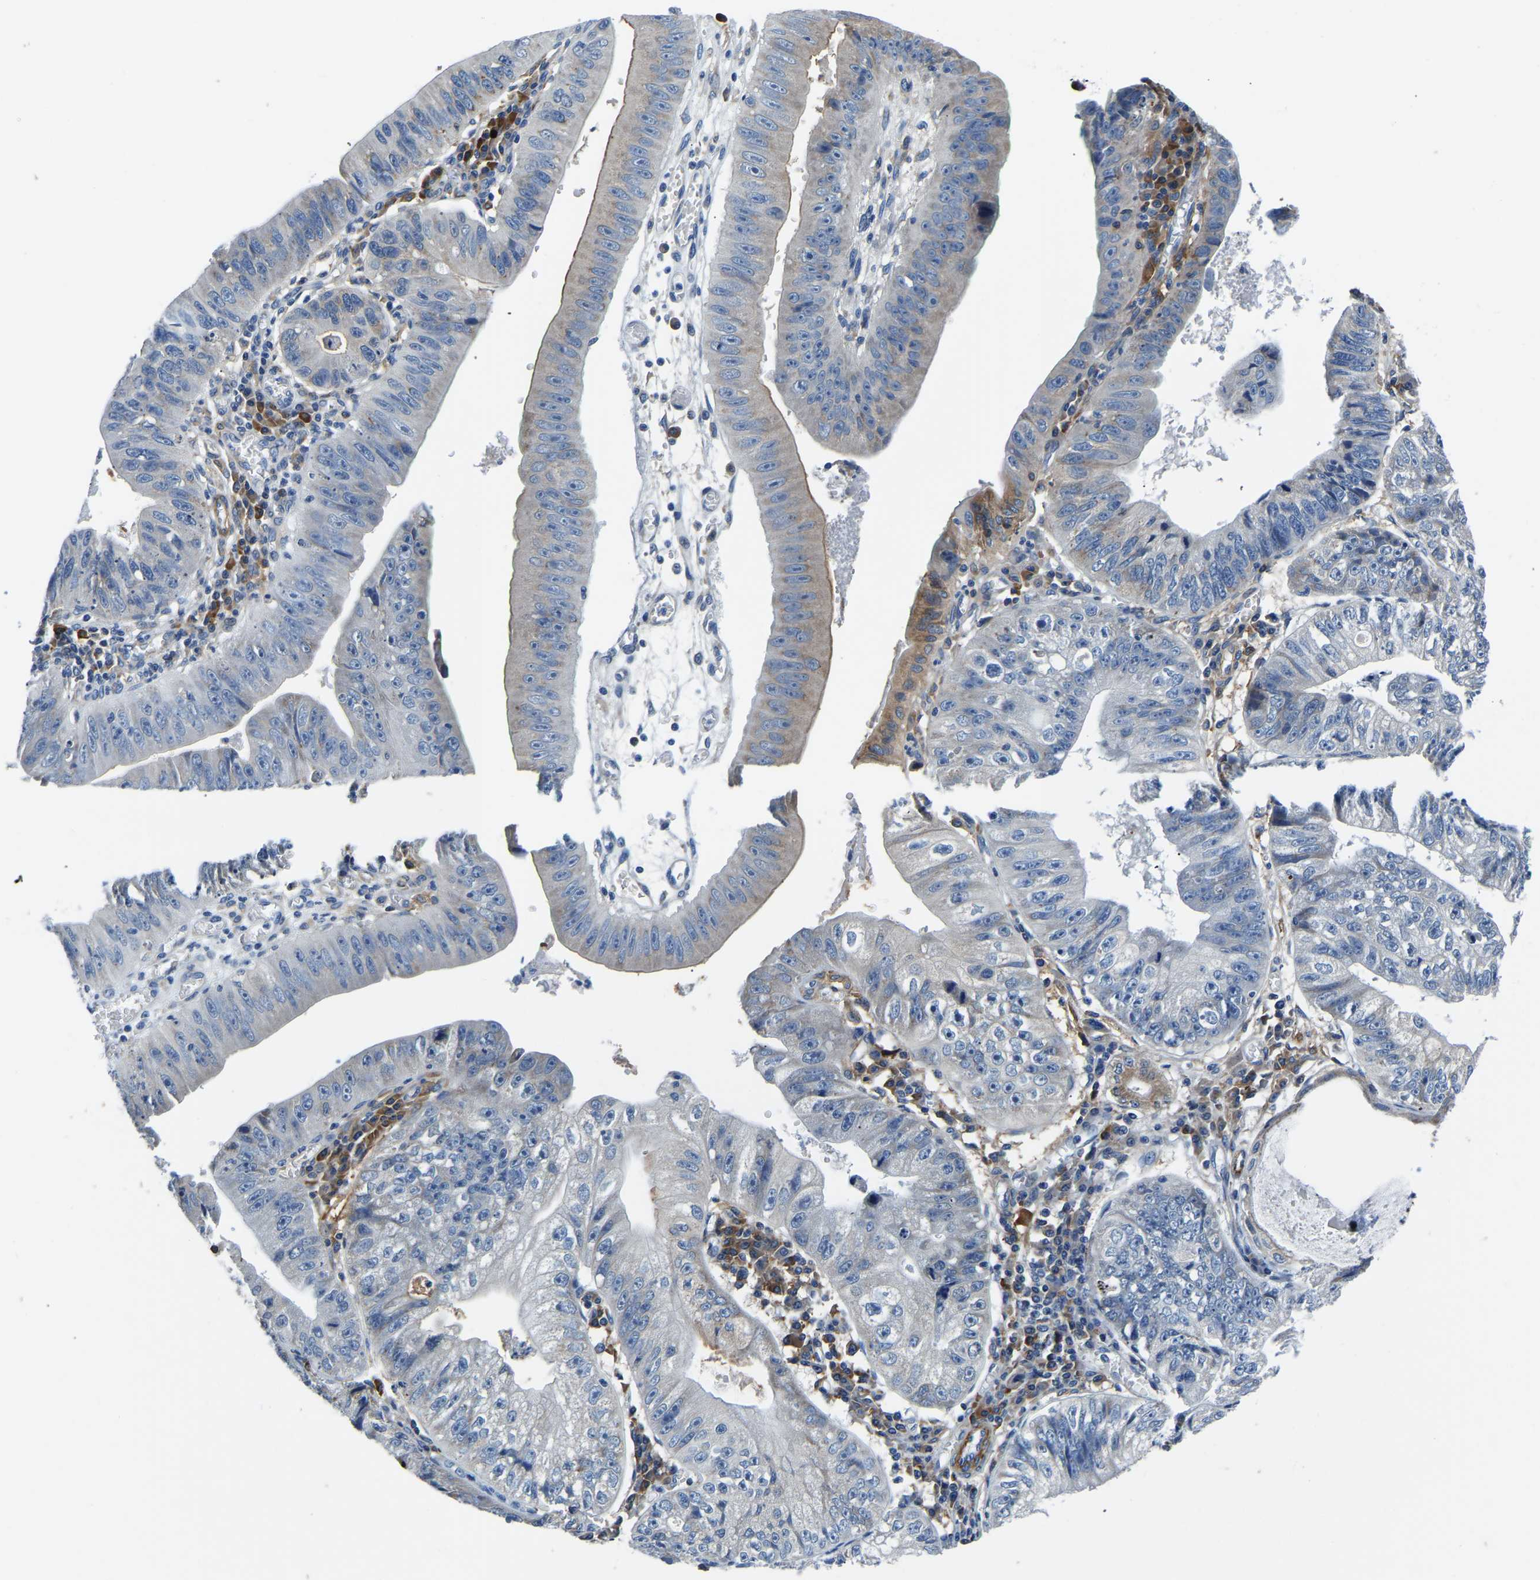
{"staining": {"intensity": "weak", "quantity": "<25%", "location": "cytoplasmic/membranous"}, "tissue": "stomach cancer", "cell_type": "Tumor cells", "image_type": "cancer", "snomed": [{"axis": "morphology", "description": "Adenocarcinoma, NOS"}, {"axis": "topography", "description": "Stomach"}], "caption": "There is no significant expression in tumor cells of adenocarcinoma (stomach).", "gene": "LIAS", "patient": {"sex": "male", "age": 59}}